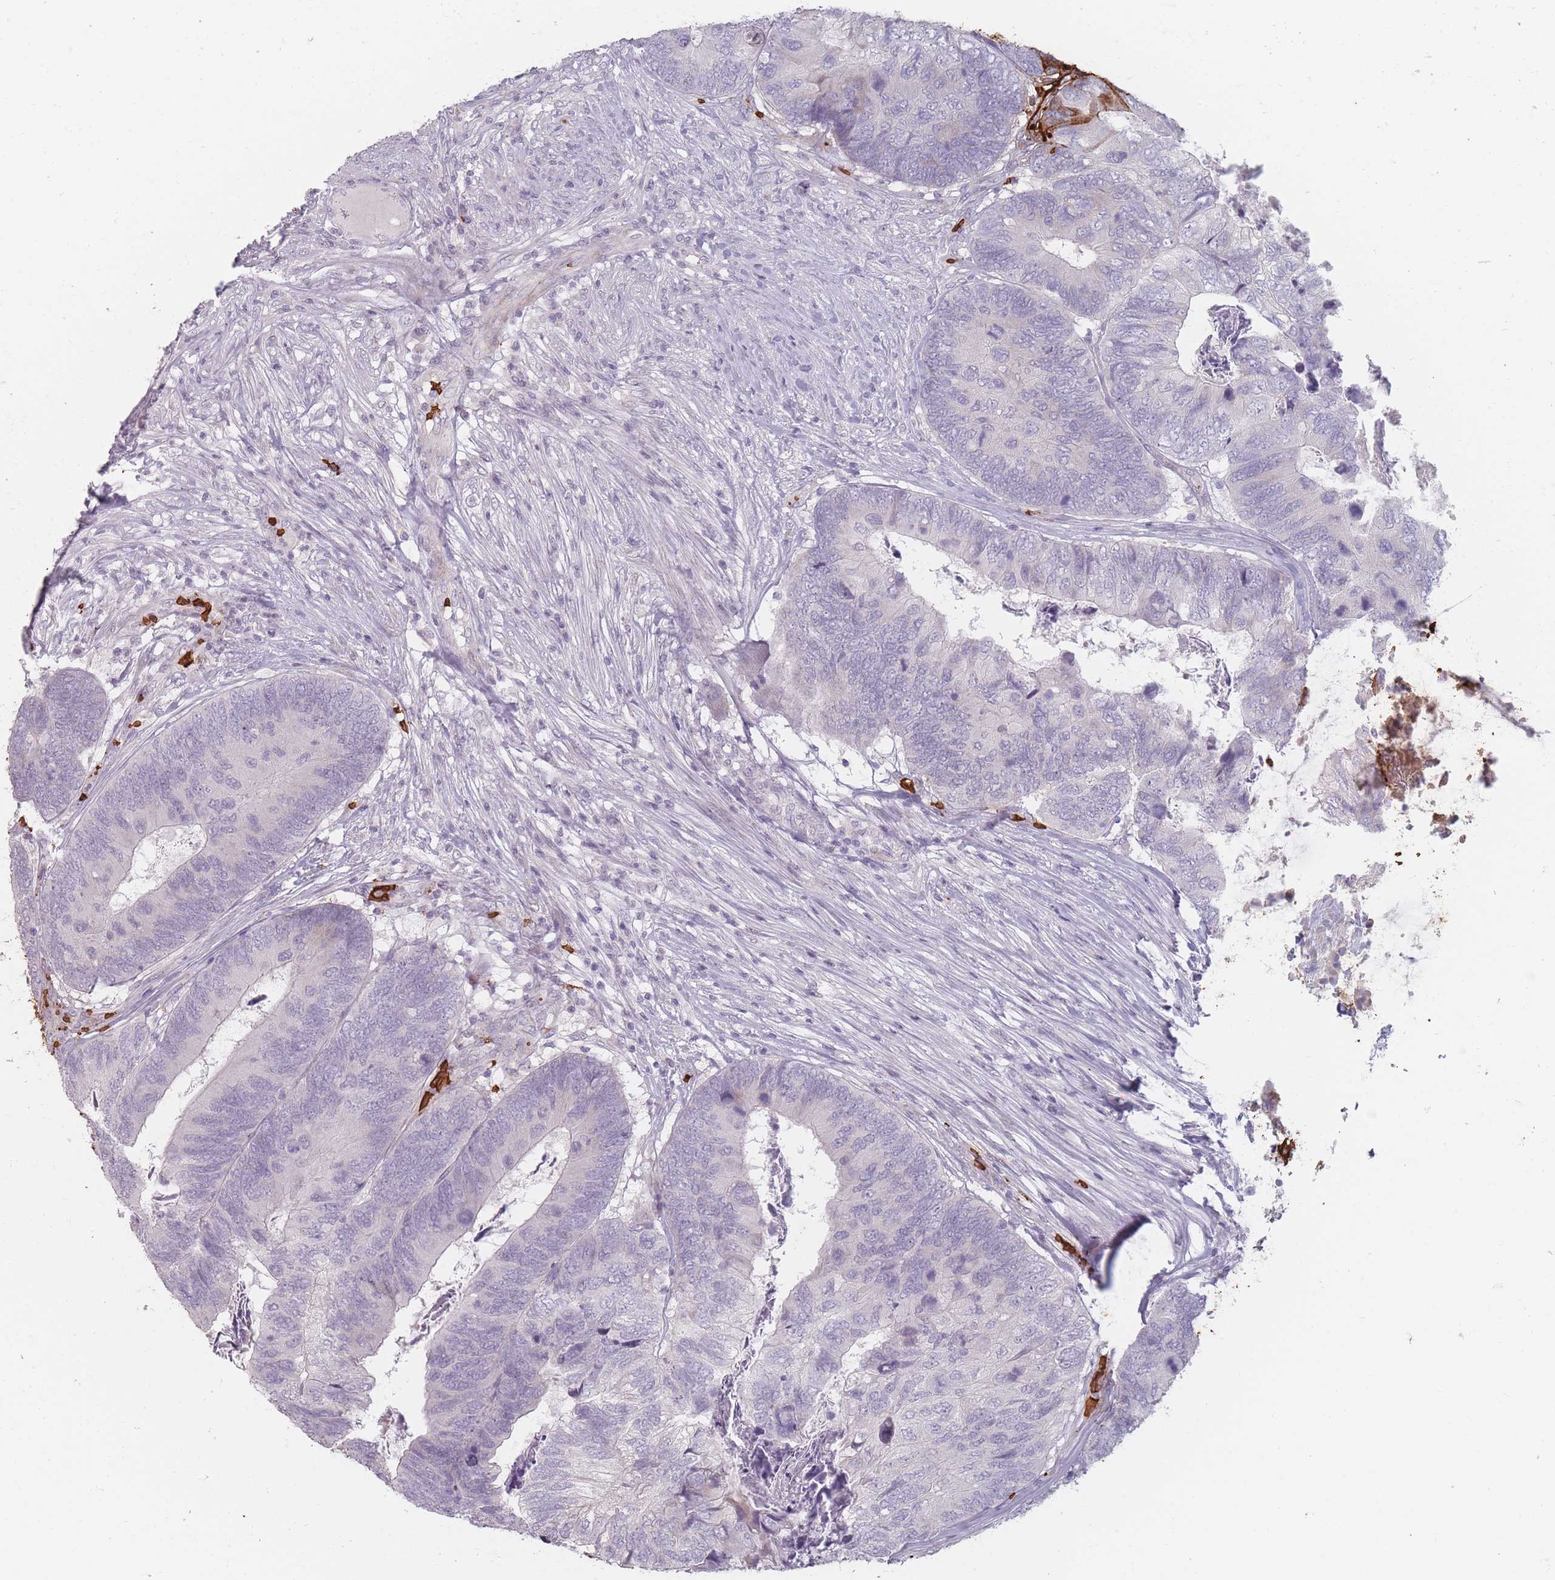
{"staining": {"intensity": "strong", "quantity": "<25%", "location": "cytoplasmic/membranous"}, "tissue": "colorectal cancer", "cell_type": "Tumor cells", "image_type": "cancer", "snomed": [{"axis": "morphology", "description": "Adenocarcinoma, NOS"}, {"axis": "topography", "description": "Colon"}], "caption": "There is medium levels of strong cytoplasmic/membranous expression in tumor cells of colorectal cancer, as demonstrated by immunohistochemical staining (brown color).", "gene": "SLC2A6", "patient": {"sex": "female", "age": 67}}